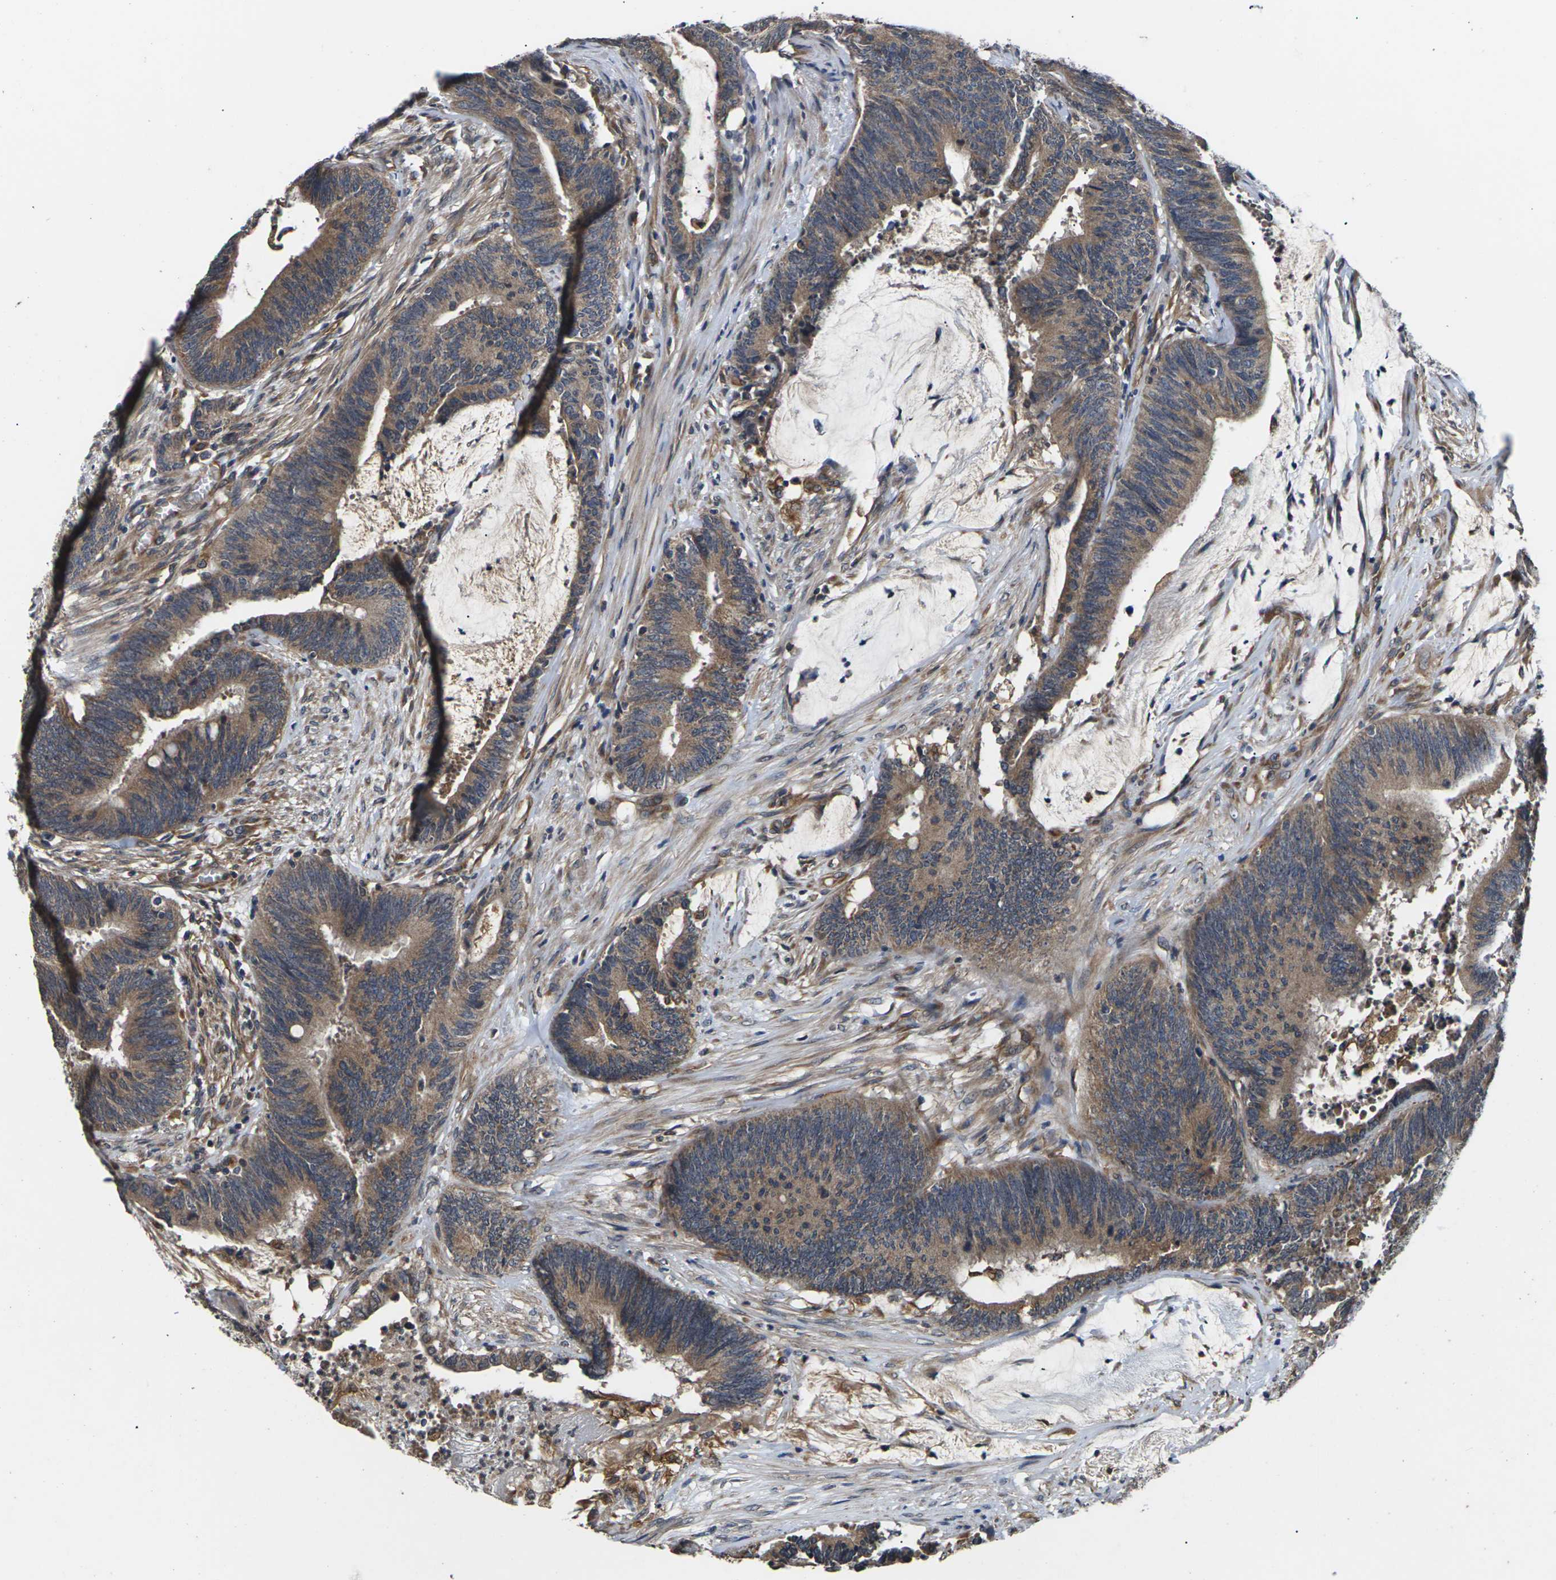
{"staining": {"intensity": "moderate", "quantity": ">75%", "location": "cytoplasmic/membranous"}, "tissue": "colorectal cancer", "cell_type": "Tumor cells", "image_type": "cancer", "snomed": [{"axis": "morphology", "description": "Adenocarcinoma, NOS"}, {"axis": "topography", "description": "Rectum"}], "caption": "Brown immunohistochemical staining in human adenocarcinoma (colorectal) displays moderate cytoplasmic/membranous expression in approximately >75% of tumor cells.", "gene": "DKK2", "patient": {"sex": "female", "age": 66}}